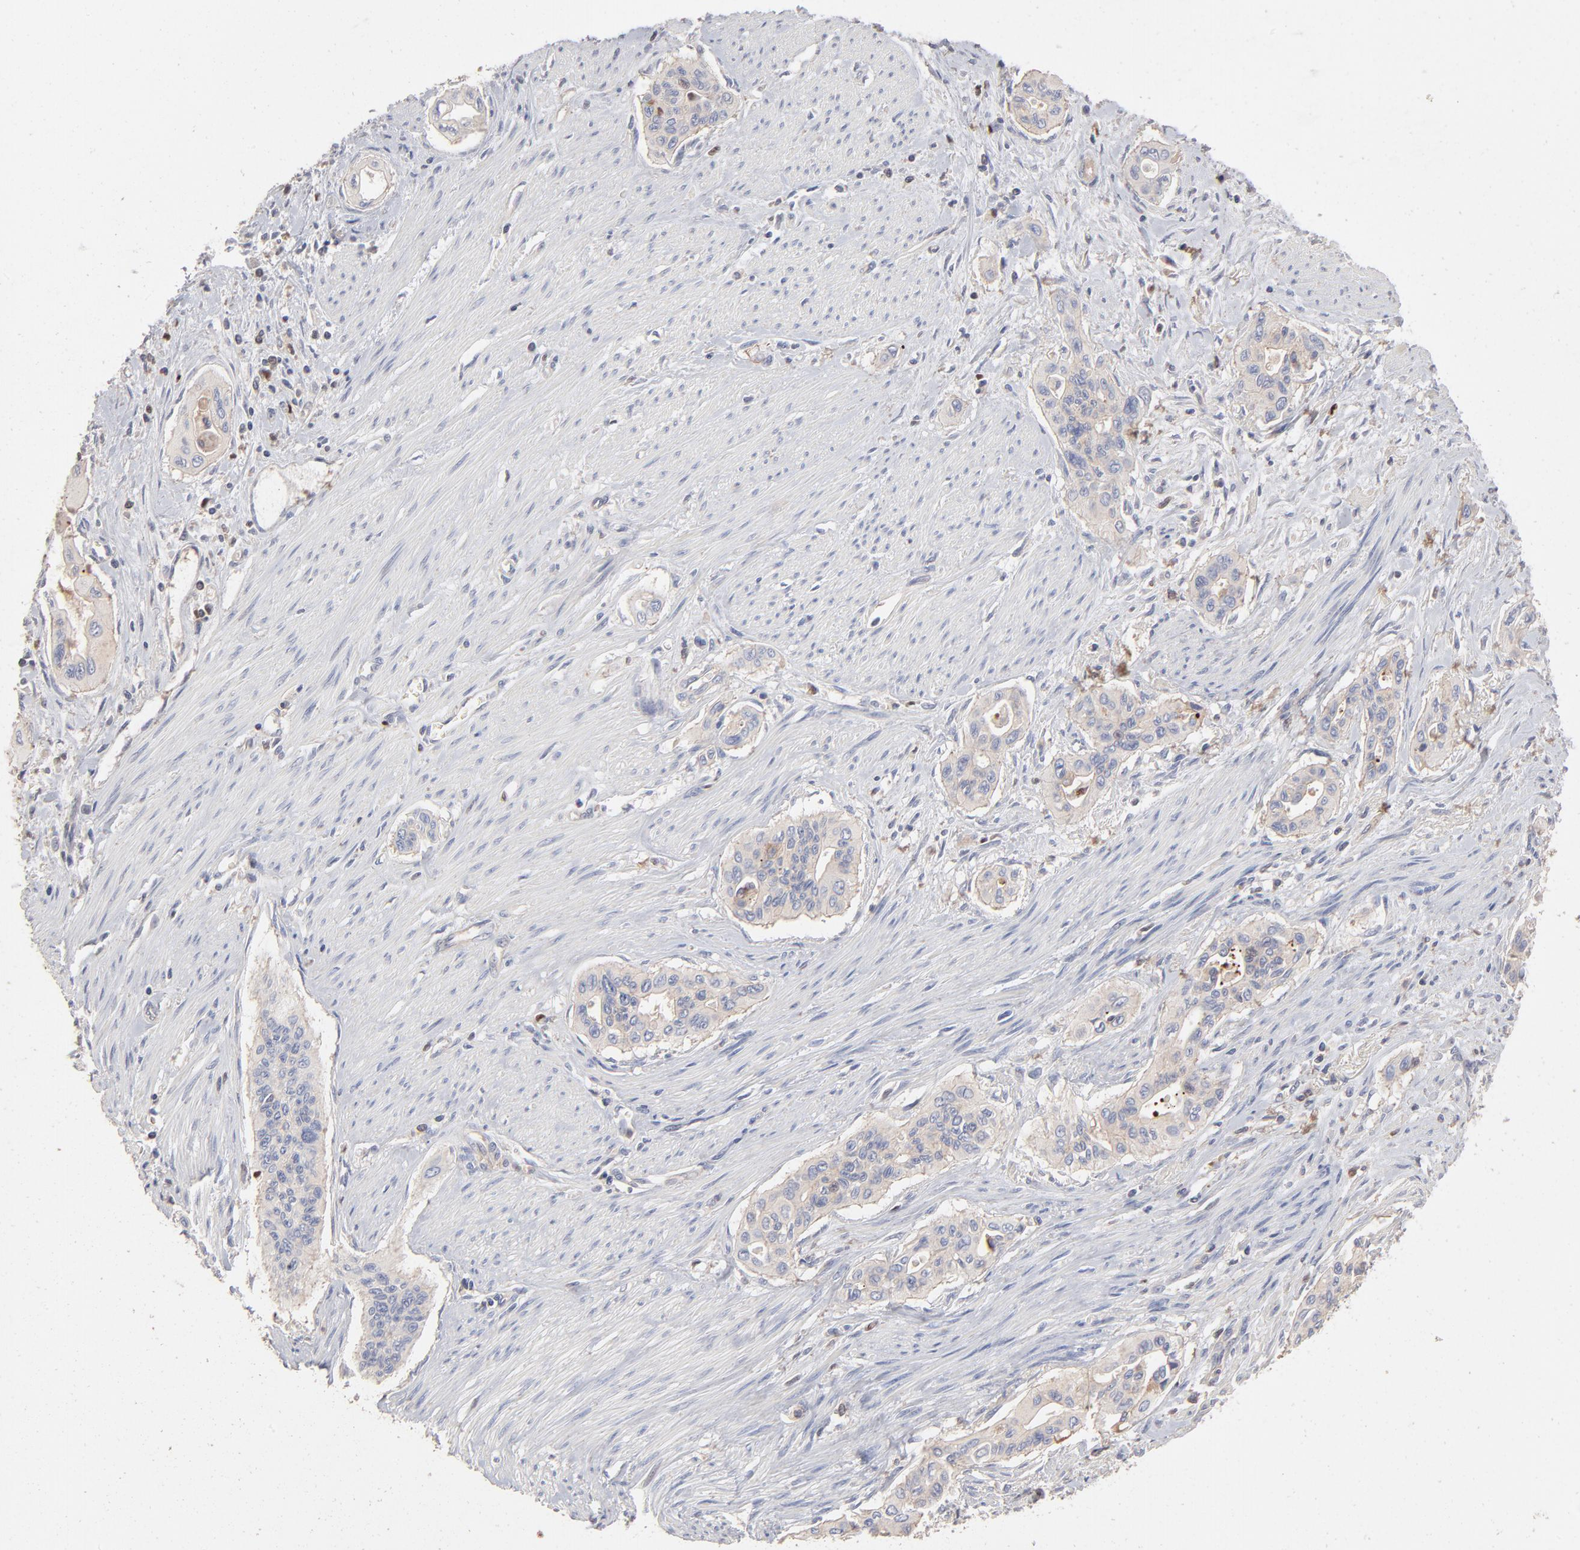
{"staining": {"intensity": "weak", "quantity": "<25%", "location": "cytoplasmic/membranous"}, "tissue": "pancreatic cancer", "cell_type": "Tumor cells", "image_type": "cancer", "snomed": [{"axis": "morphology", "description": "Adenocarcinoma, NOS"}, {"axis": "topography", "description": "Pancreas"}], "caption": "The micrograph reveals no staining of tumor cells in pancreatic adenocarcinoma.", "gene": "ARHGEF6", "patient": {"sex": "male", "age": 77}}